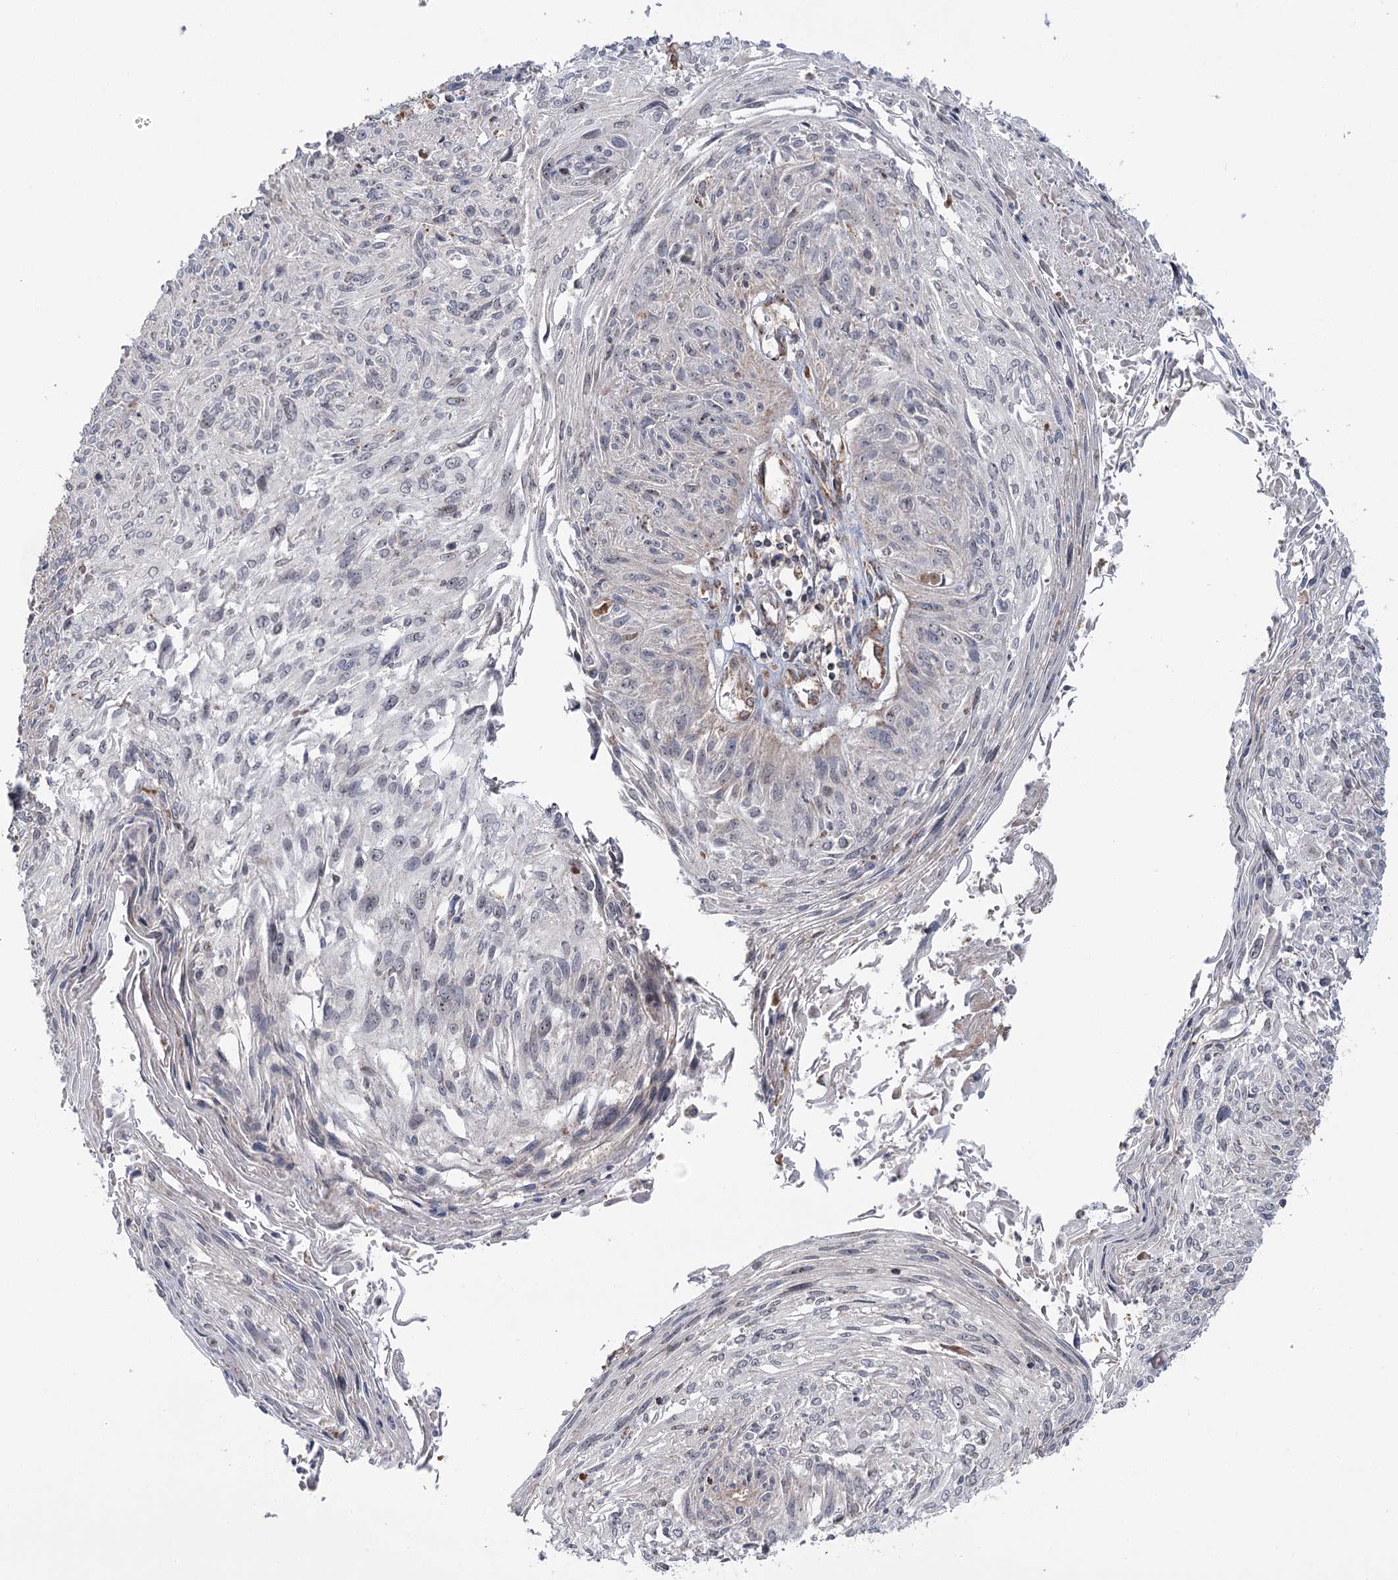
{"staining": {"intensity": "negative", "quantity": "none", "location": "none"}, "tissue": "cervical cancer", "cell_type": "Tumor cells", "image_type": "cancer", "snomed": [{"axis": "morphology", "description": "Squamous cell carcinoma, NOS"}, {"axis": "topography", "description": "Cervix"}], "caption": "DAB (3,3'-diaminobenzidine) immunohistochemical staining of human cervical squamous cell carcinoma shows no significant staining in tumor cells.", "gene": "STEEP1", "patient": {"sex": "female", "age": 51}}